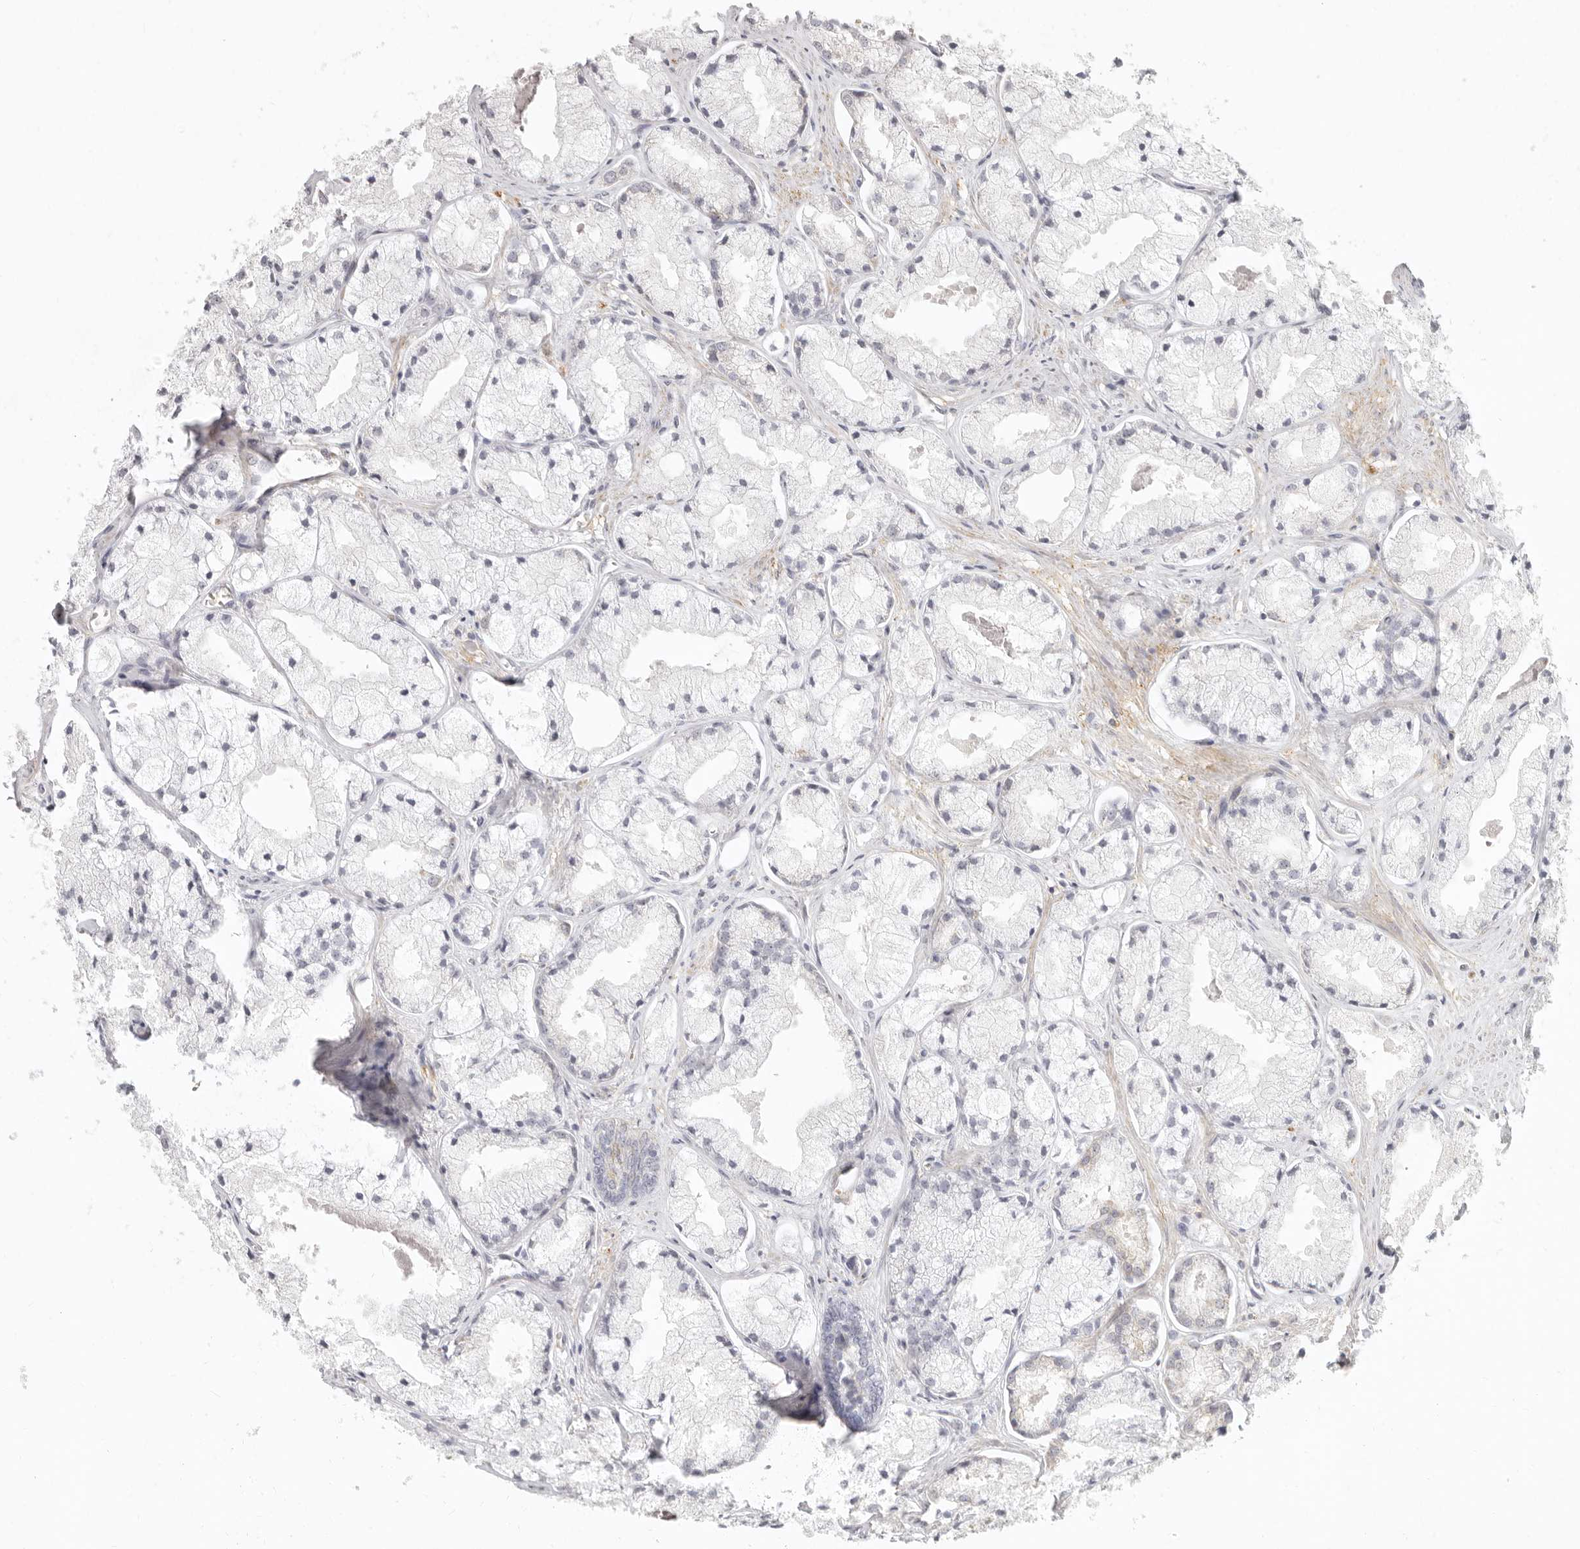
{"staining": {"intensity": "negative", "quantity": "none", "location": "none"}, "tissue": "prostate cancer", "cell_type": "Tumor cells", "image_type": "cancer", "snomed": [{"axis": "morphology", "description": "Adenocarcinoma, High grade"}, {"axis": "topography", "description": "Prostate"}], "caption": "Immunohistochemistry micrograph of human adenocarcinoma (high-grade) (prostate) stained for a protein (brown), which demonstrates no staining in tumor cells.", "gene": "NIBAN1", "patient": {"sex": "male", "age": 50}}